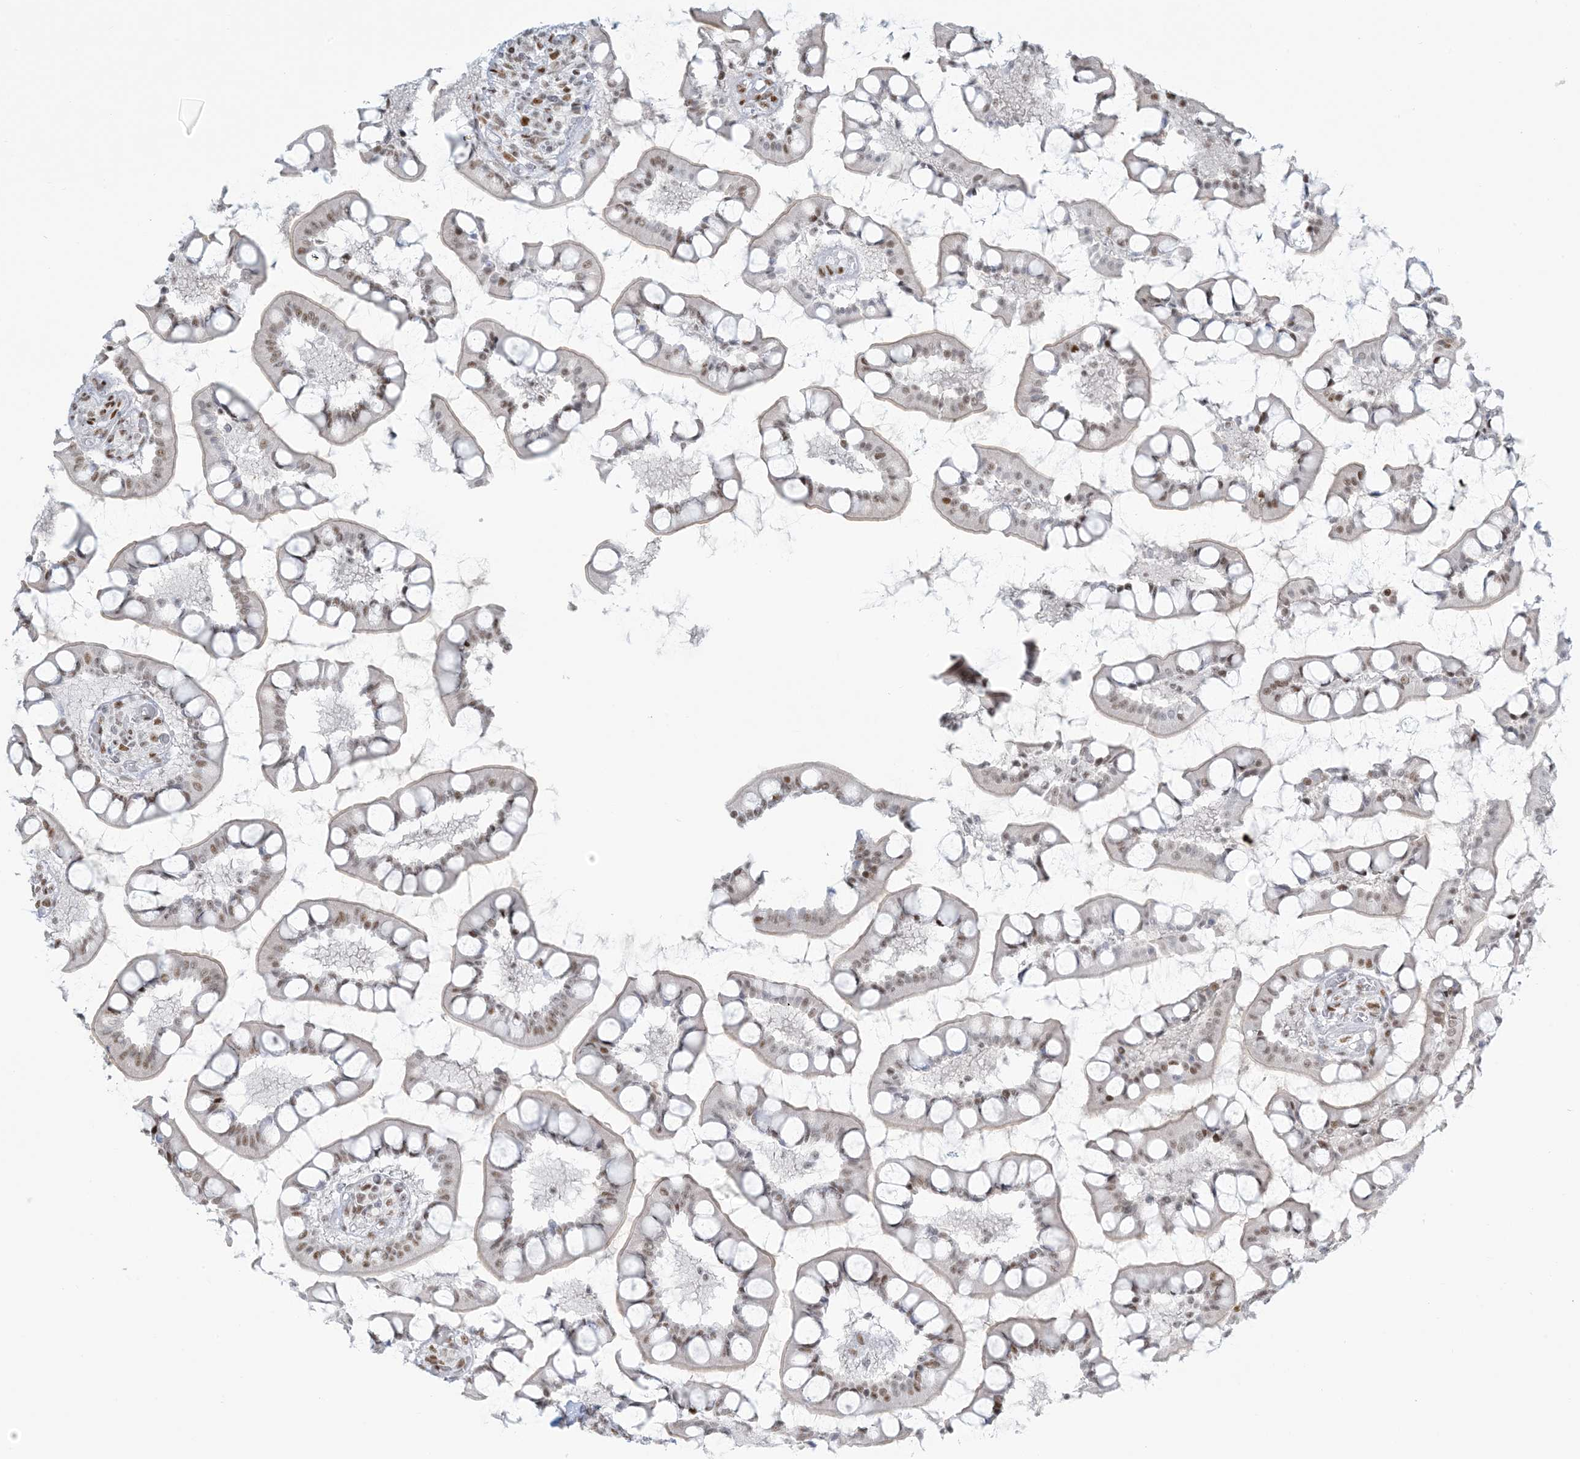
{"staining": {"intensity": "moderate", "quantity": ">75%", "location": "nuclear"}, "tissue": "small intestine", "cell_type": "Glandular cells", "image_type": "normal", "snomed": [{"axis": "morphology", "description": "Normal tissue, NOS"}, {"axis": "topography", "description": "Small intestine"}], "caption": "Protein positivity by immunohistochemistry exhibits moderate nuclear staining in approximately >75% of glandular cells in normal small intestine.", "gene": "STAG1", "patient": {"sex": "male", "age": 52}}